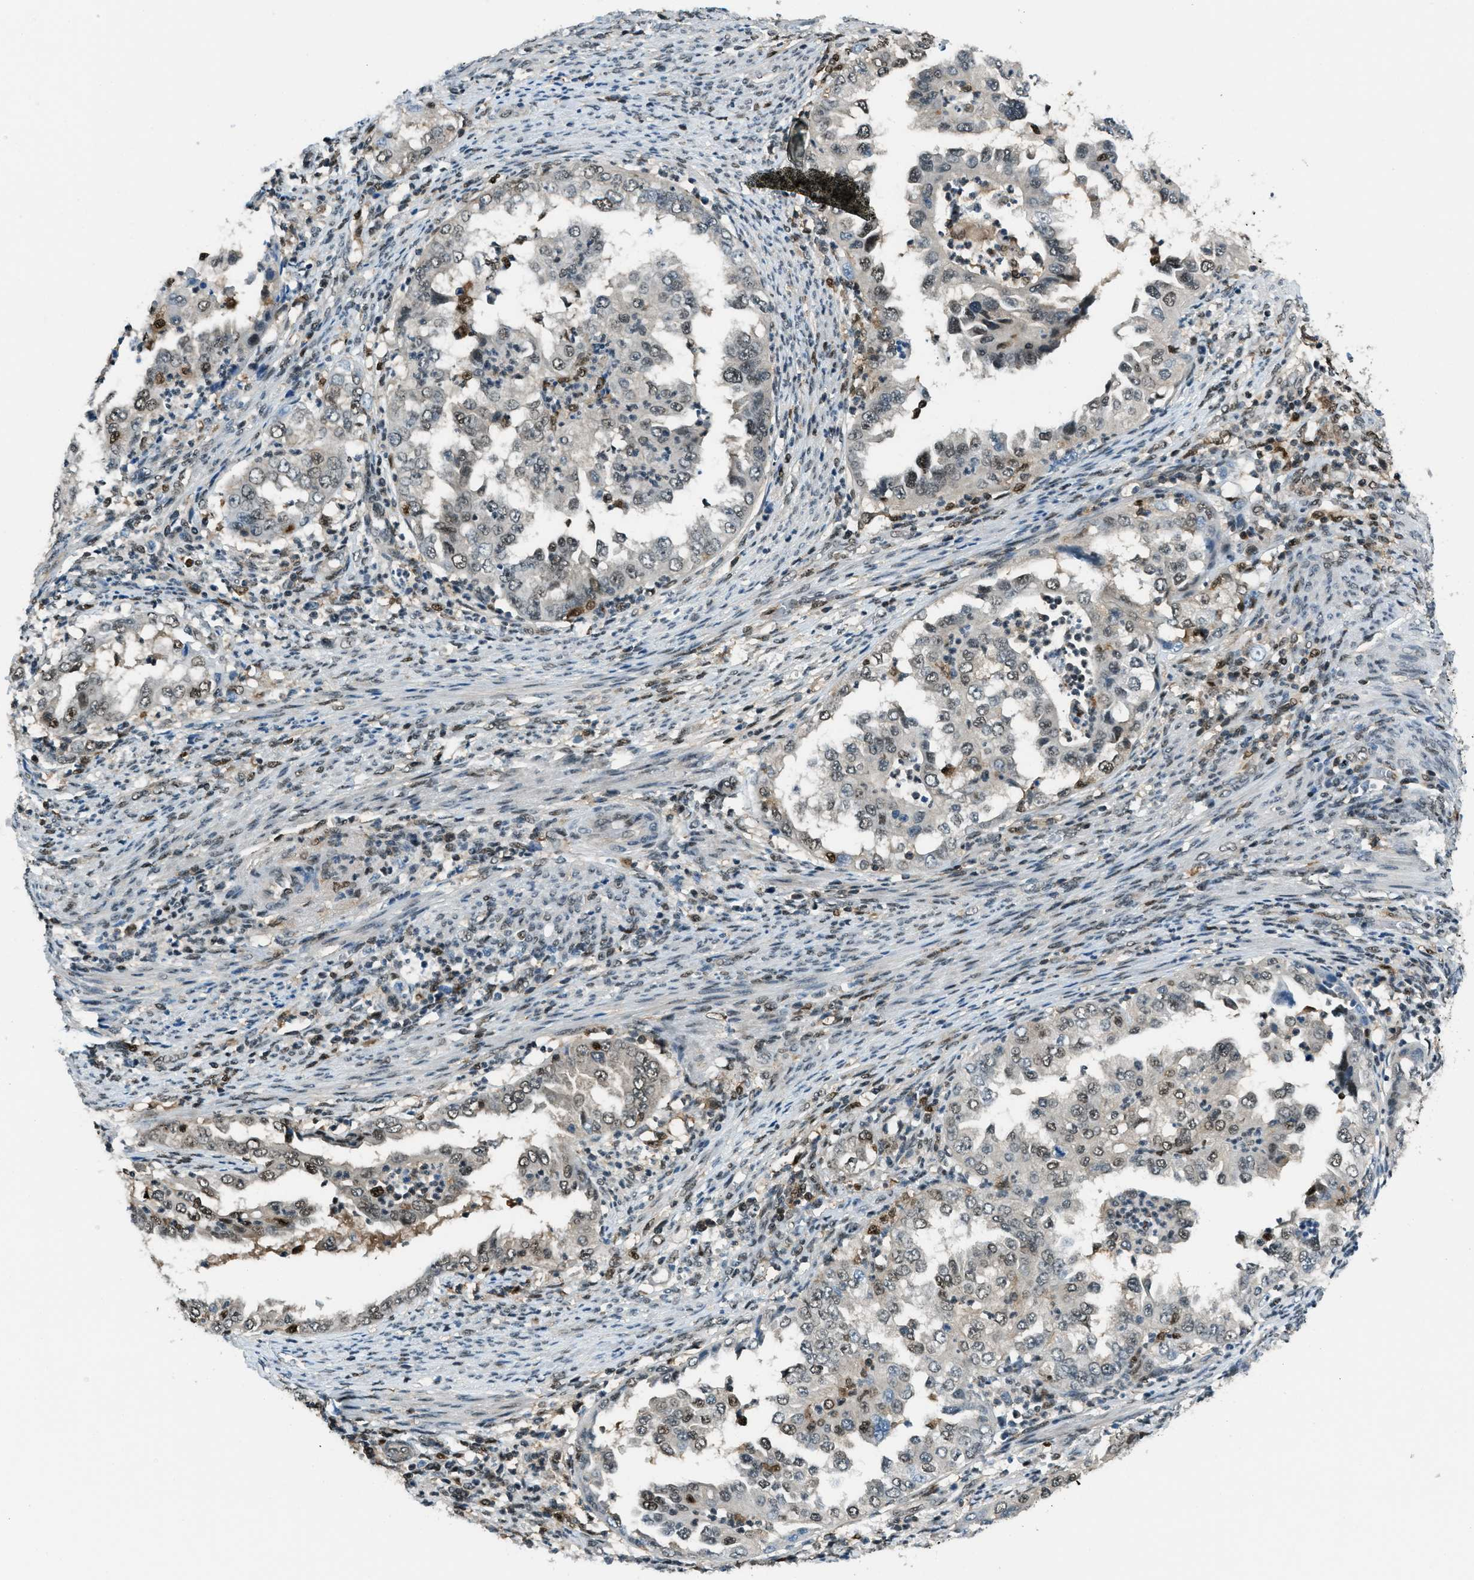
{"staining": {"intensity": "weak", "quantity": "25%-75%", "location": "nuclear"}, "tissue": "endometrial cancer", "cell_type": "Tumor cells", "image_type": "cancer", "snomed": [{"axis": "morphology", "description": "Adenocarcinoma, NOS"}, {"axis": "topography", "description": "Endometrium"}], "caption": "This is a photomicrograph of IHC staining of adenocarcinoma (endometrial), which shows weak staining in the nuclear of tumor cells.", "gene": "OGFR", "patient": {"sex": "female", "age": 85}}